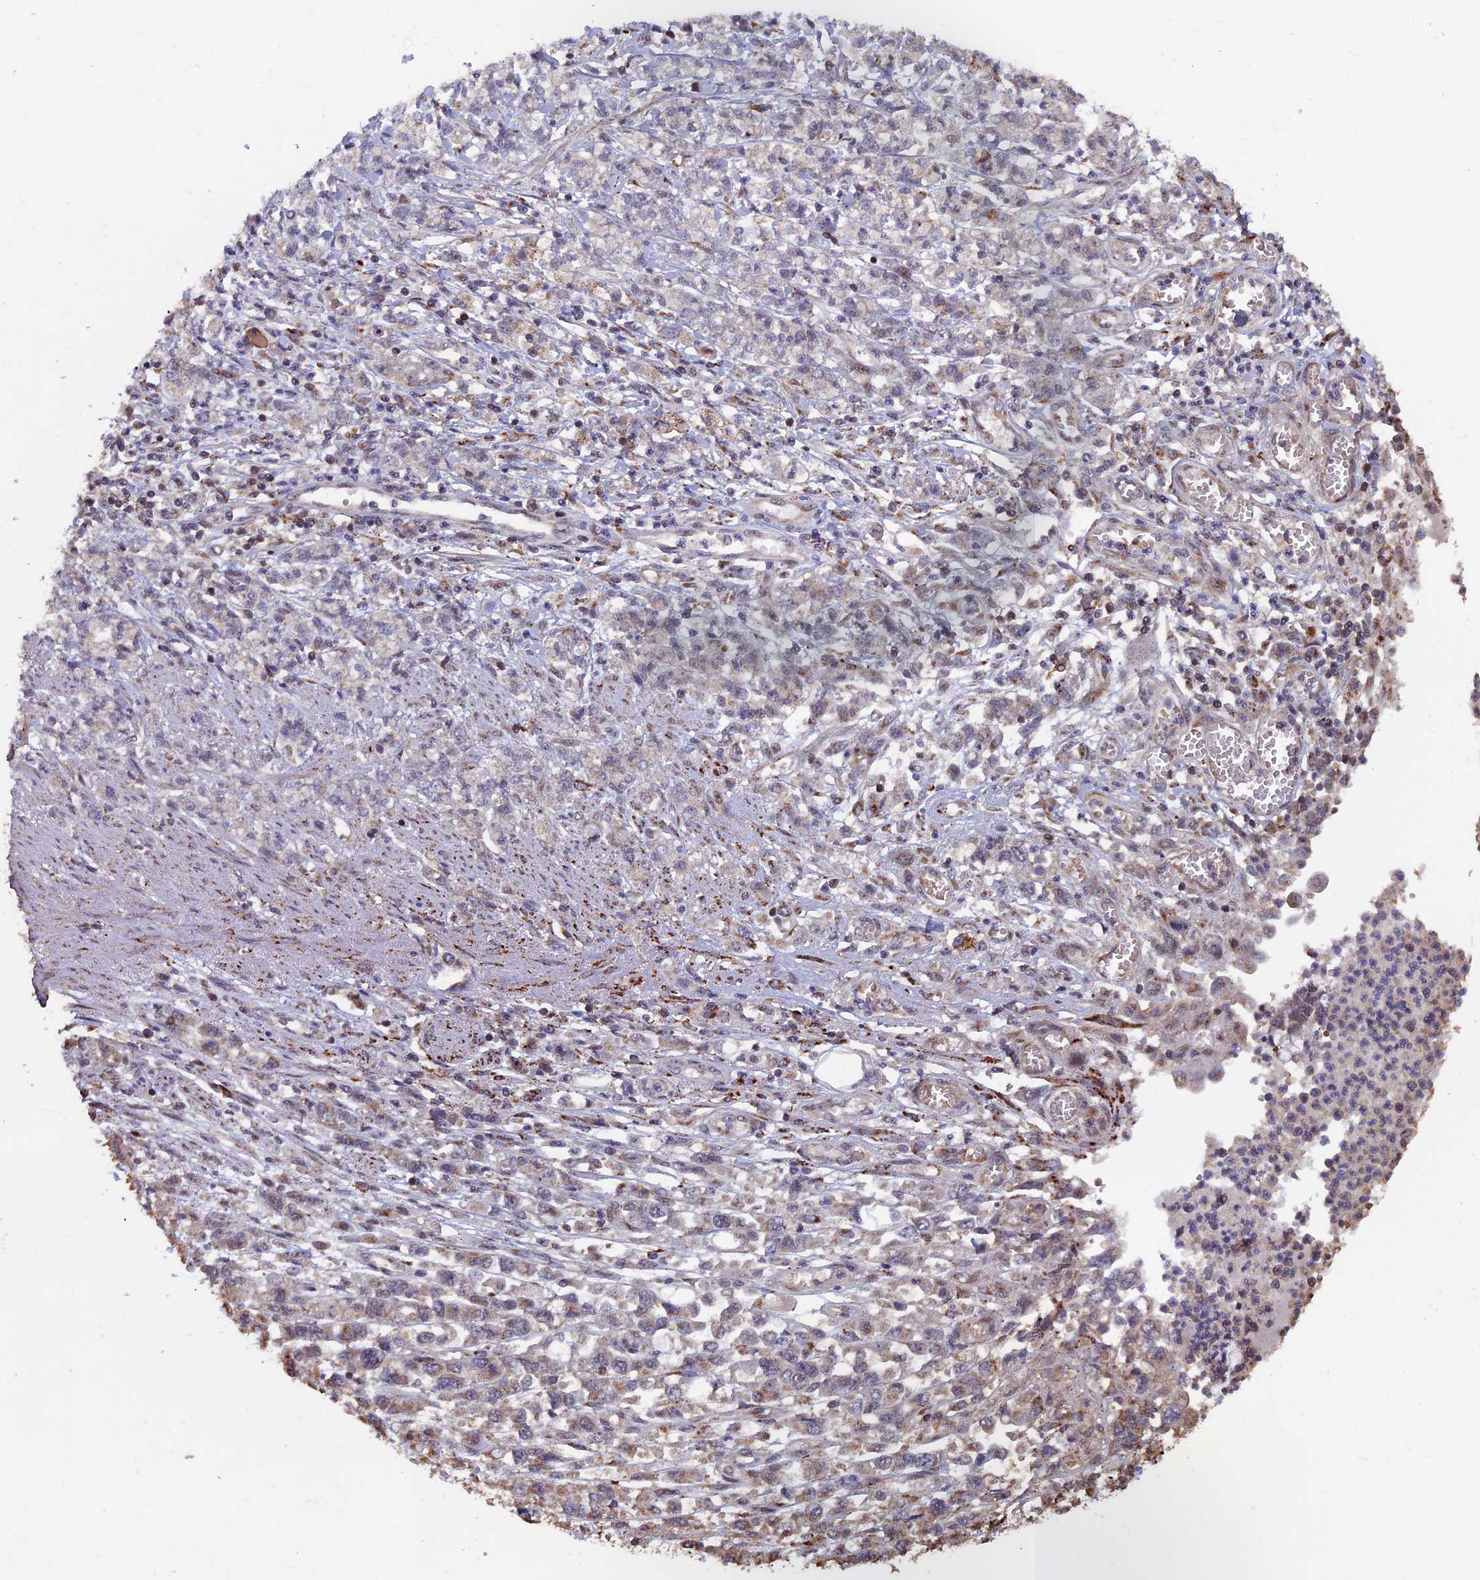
{"staining": {"intensity": "negative", "quantity": "none", "location": "none"}, "tissue": "stomach cancer", "cell_type": "Tumor cells", "image_type": "cancer", "snomed": [{"axis": "morphology", "description": "Adenocarcinoma, NOS"}, {"axis": "topography", "description": "Stomach"}], "caption": "Adenocarcinoma (stomach) was stained to show a protein in brown. There is no significant positivity in tumor cells.", "gene": "RASGRF1", "patient": {"sex": "female", "age": 76}}